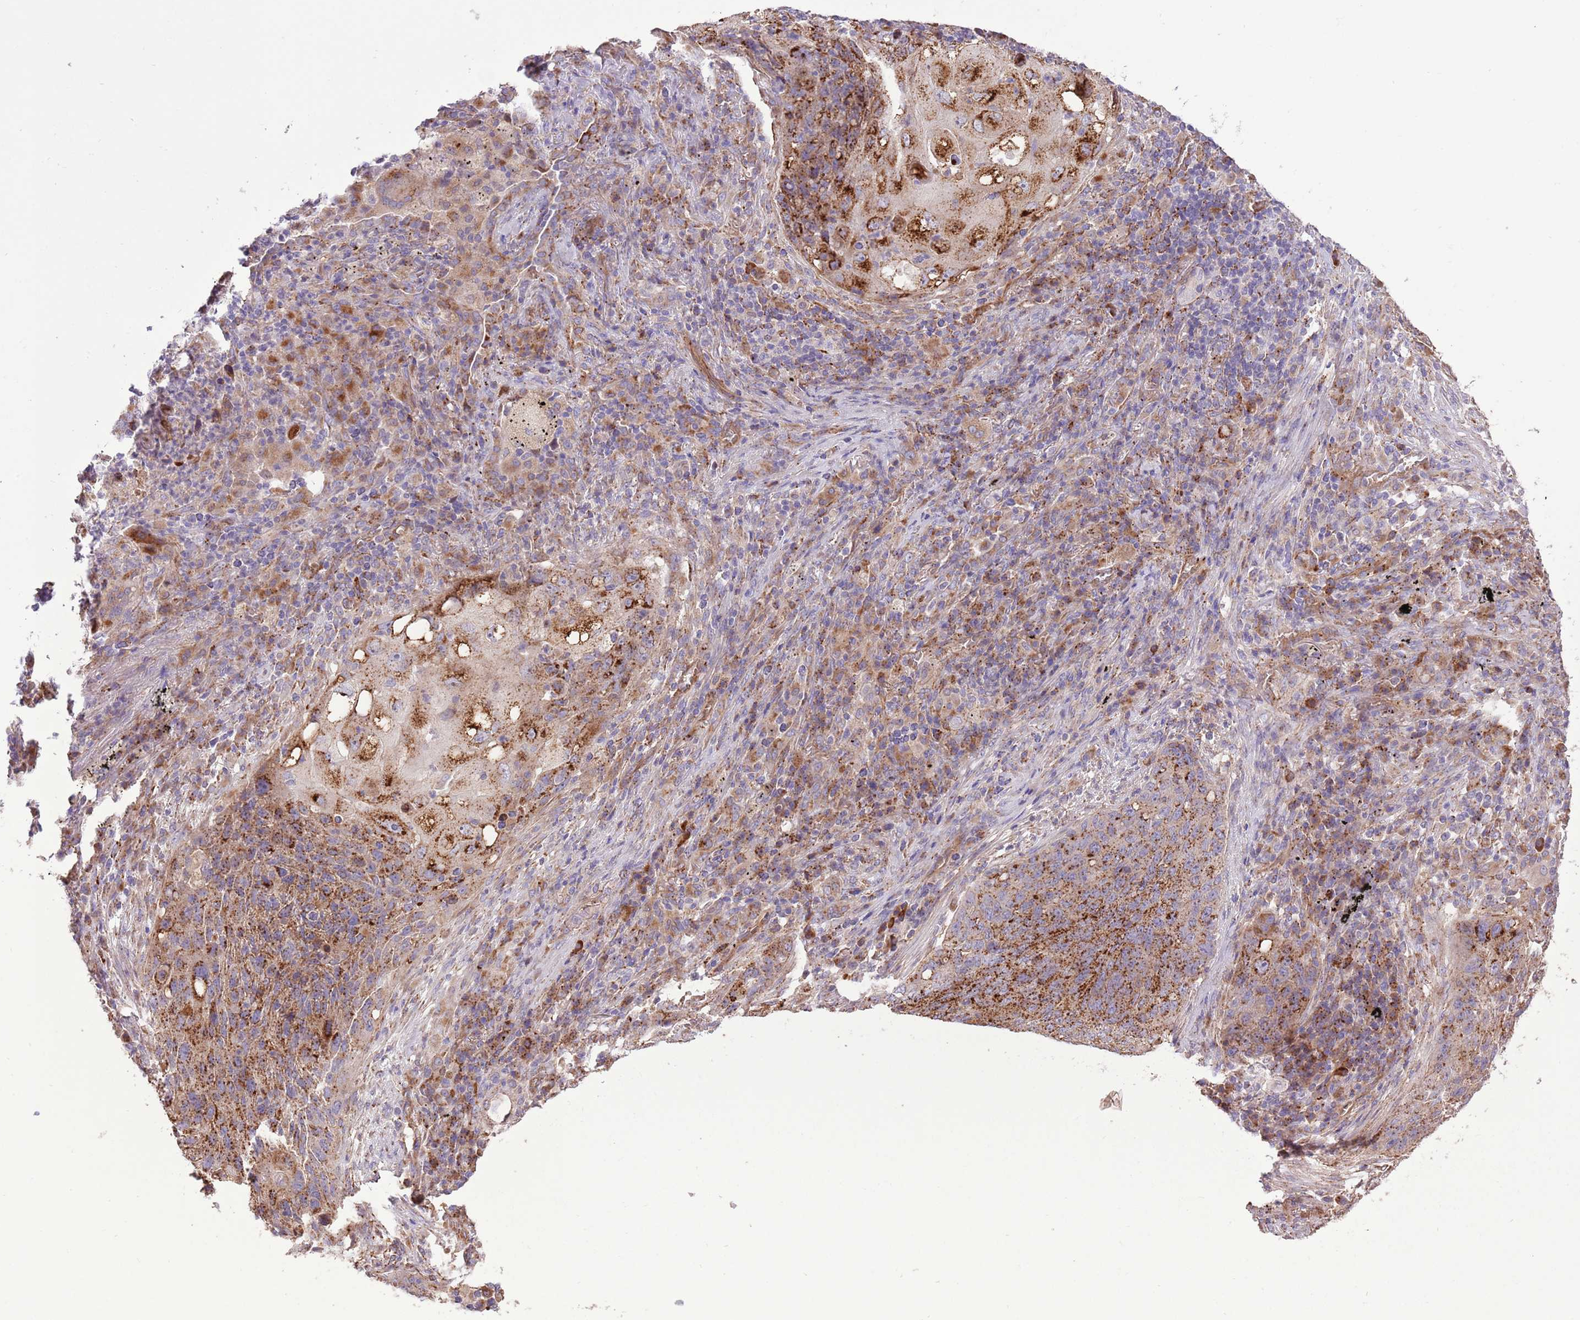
{"staining": {"intensity": "moderate", "quantity": ">75%", "location": "cytoplasmic/membranous"}, "tissue": "lung cancer", "cell_type": "Tumor cells", "image_type": "cancer", "snomed": [{"axis": "morphology", "description": "Squamous cell carcinoma, NOS"}, {"axis": "topography", "description": "Lung"}], "caption": "Immunohistochemical staining of human lung cancer (squamous cell carcinoma) reveals medium levels of moderate cytoplasmic/membranous positivity in approximately >75% of tumor cells. (DAB (3,3'-diaminobenzidine) = brown stain, brightfield microscopy at high magnification).", "gene": "DOCK6", "patient": {"sex": "female", "age": 63}}